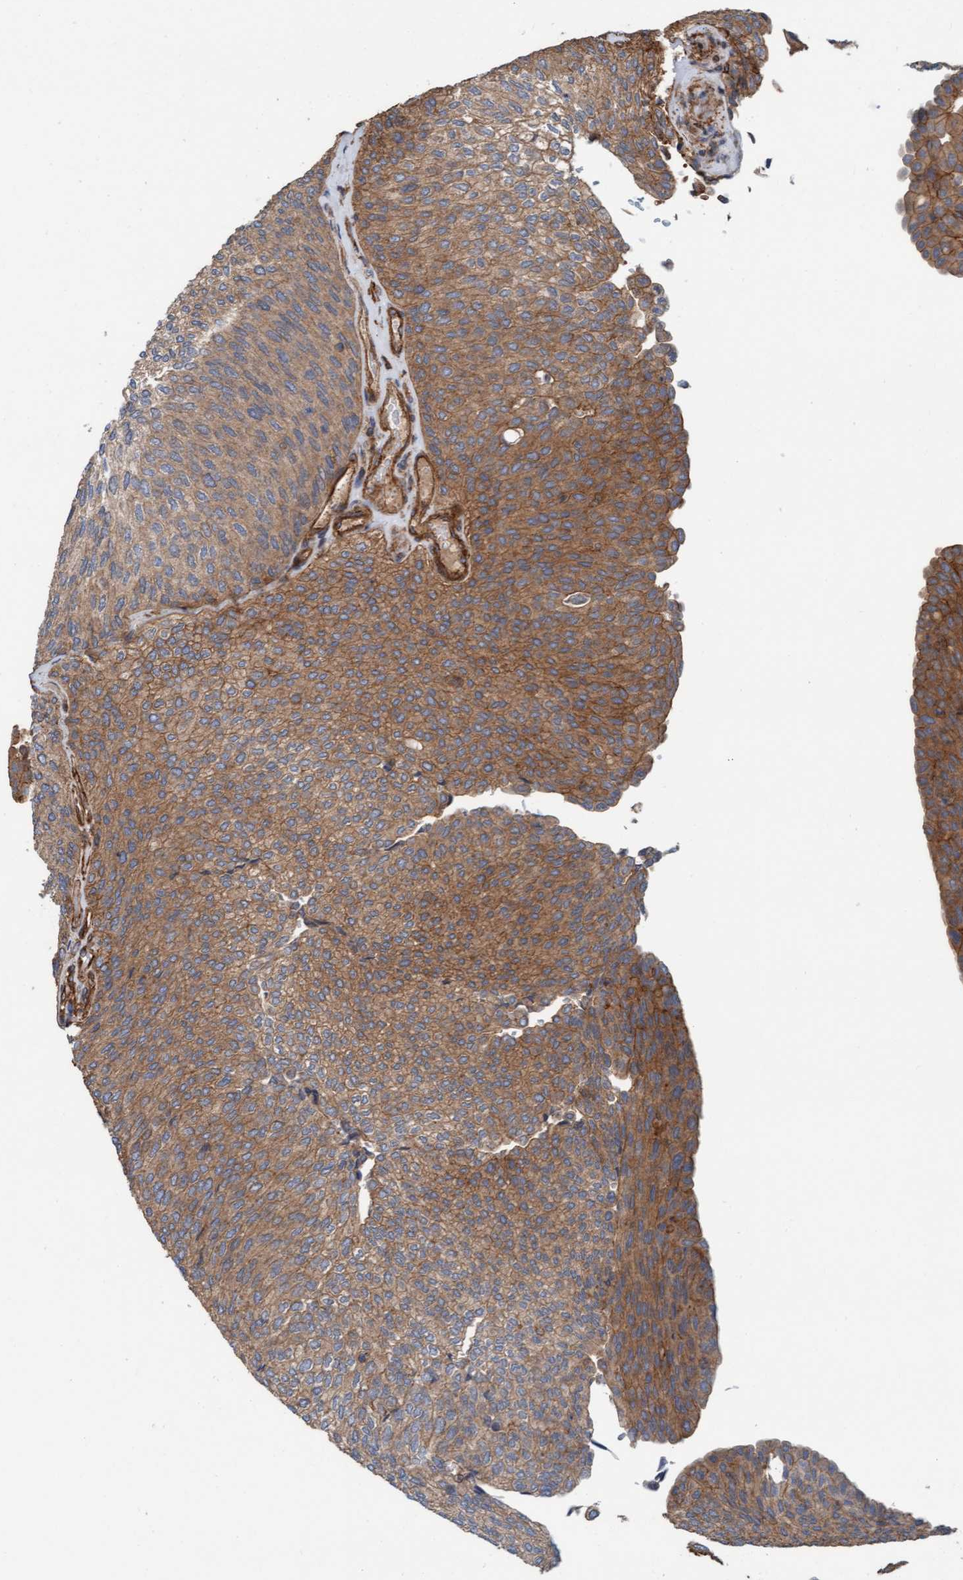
{"staining": {"intensity": "moderate", "quantity": ">75%", "location": "cytoplasmic/membranous"}, "tissue": "urothelial cancer", "cell_type": "Tumor cells", "image_type": "cancer", "snomed": [{"axis": "morphology", "description": "Urothelial carcinoma, Low grade"}, {"axis": "topography", "description": "Urinary bladder"}], "caption": "Immunohistochemistry (IHC) histopathology image of human urothelial cancer stained for a protein (brown), which demonstrates medium levels of moderate cytoplasmic/membranous staining in about >75% of tumor cells.", "gene": "STXBP4", "patient": {"sex": "female", "age": 79}}